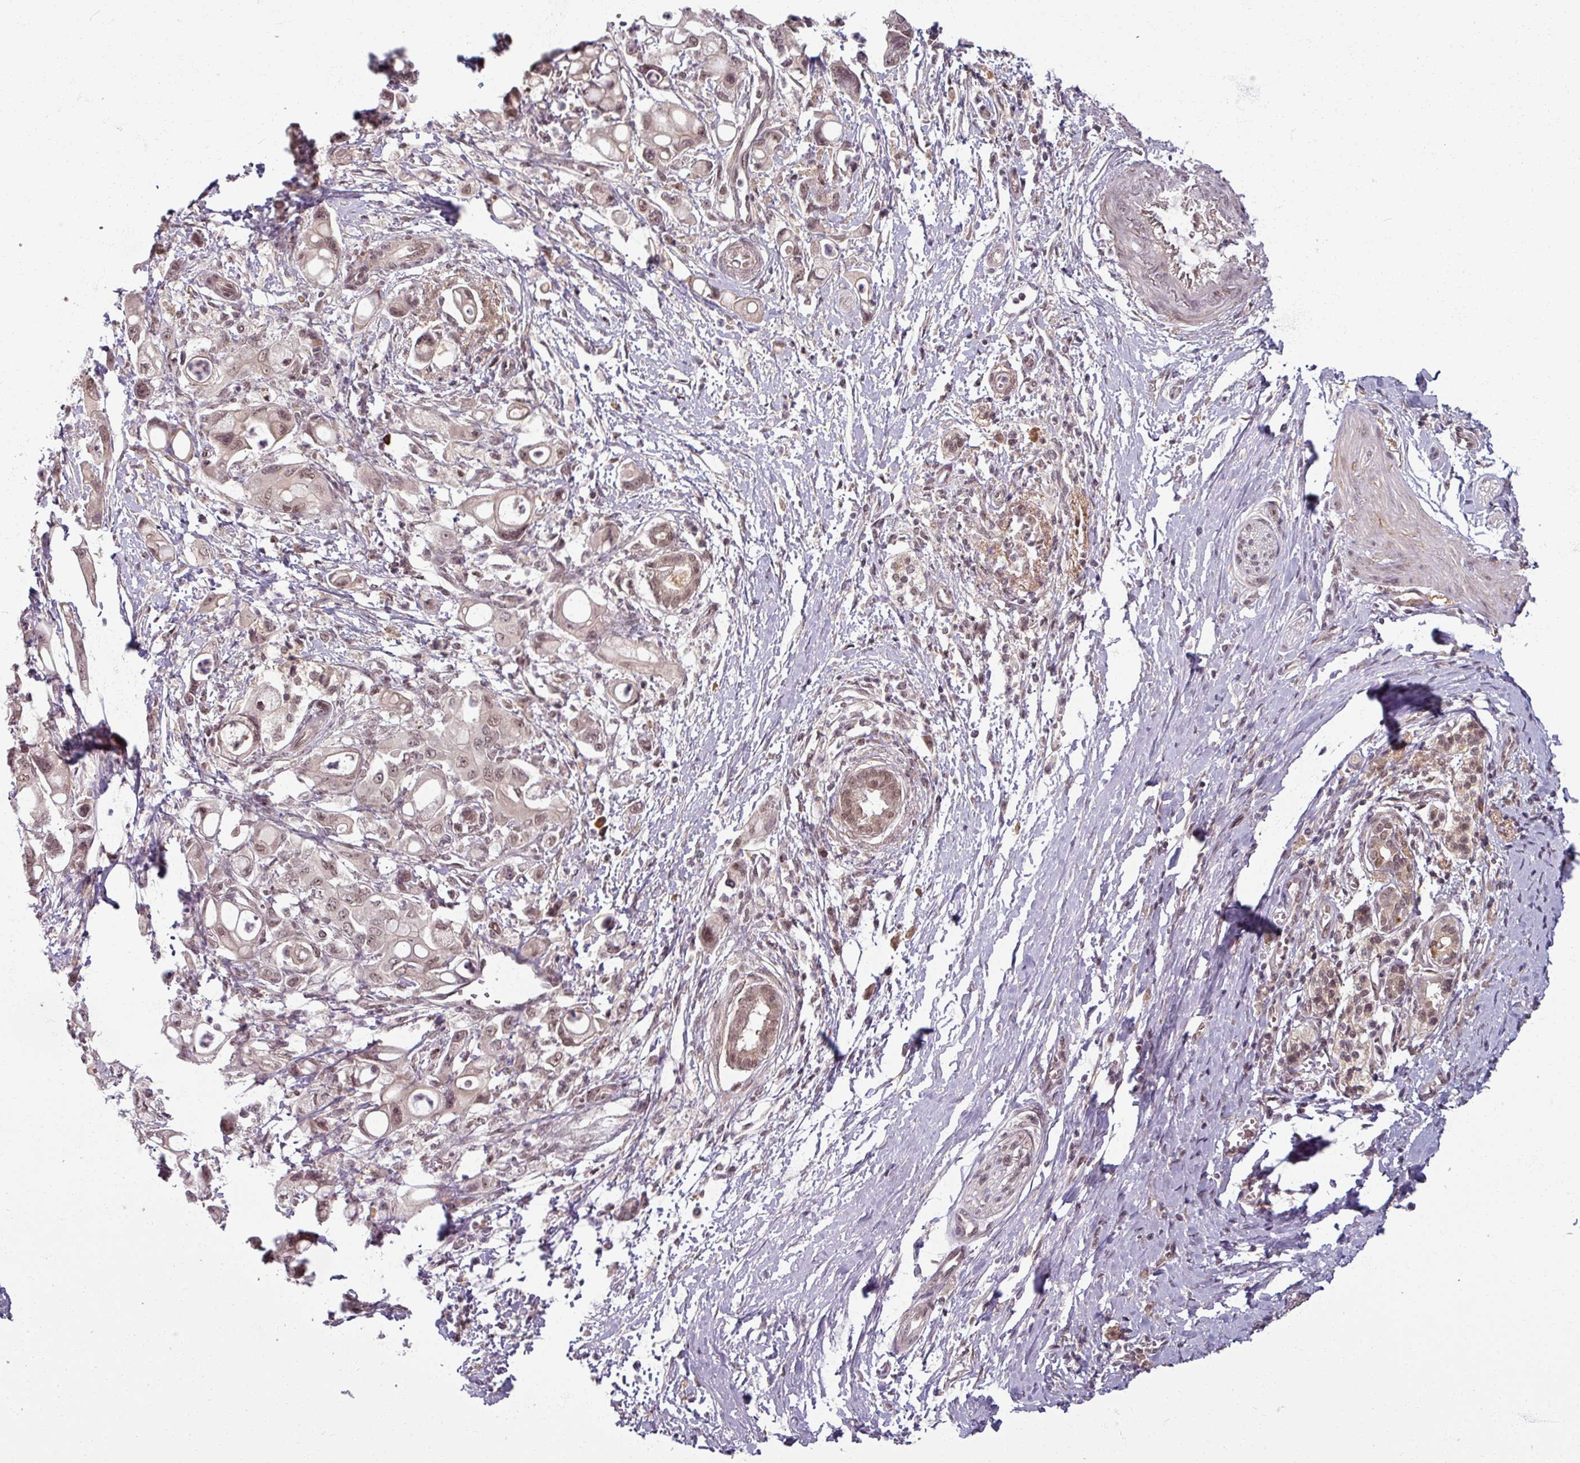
{"staining": {"intensity": "weak", "quantity": "25%-75%", "location": "nuclear"}, "tissue": "pancreatic cancer", "cell_type": "Tumor cells", "image_type": "cancer", "snomed": [{"axis": "morphology", "description": "Adenocarcinoma, NOS"}, {"axis": "topography", "description": "Pancreas"}], "caption": "Adenocarcinoma (pancreatic) stained with immunohistochemistry displays weak nuclear expression in about 25%-75% of tumor cells.", "gene": "POLR2G", "patient": {"sex": "male", "age": 68}}